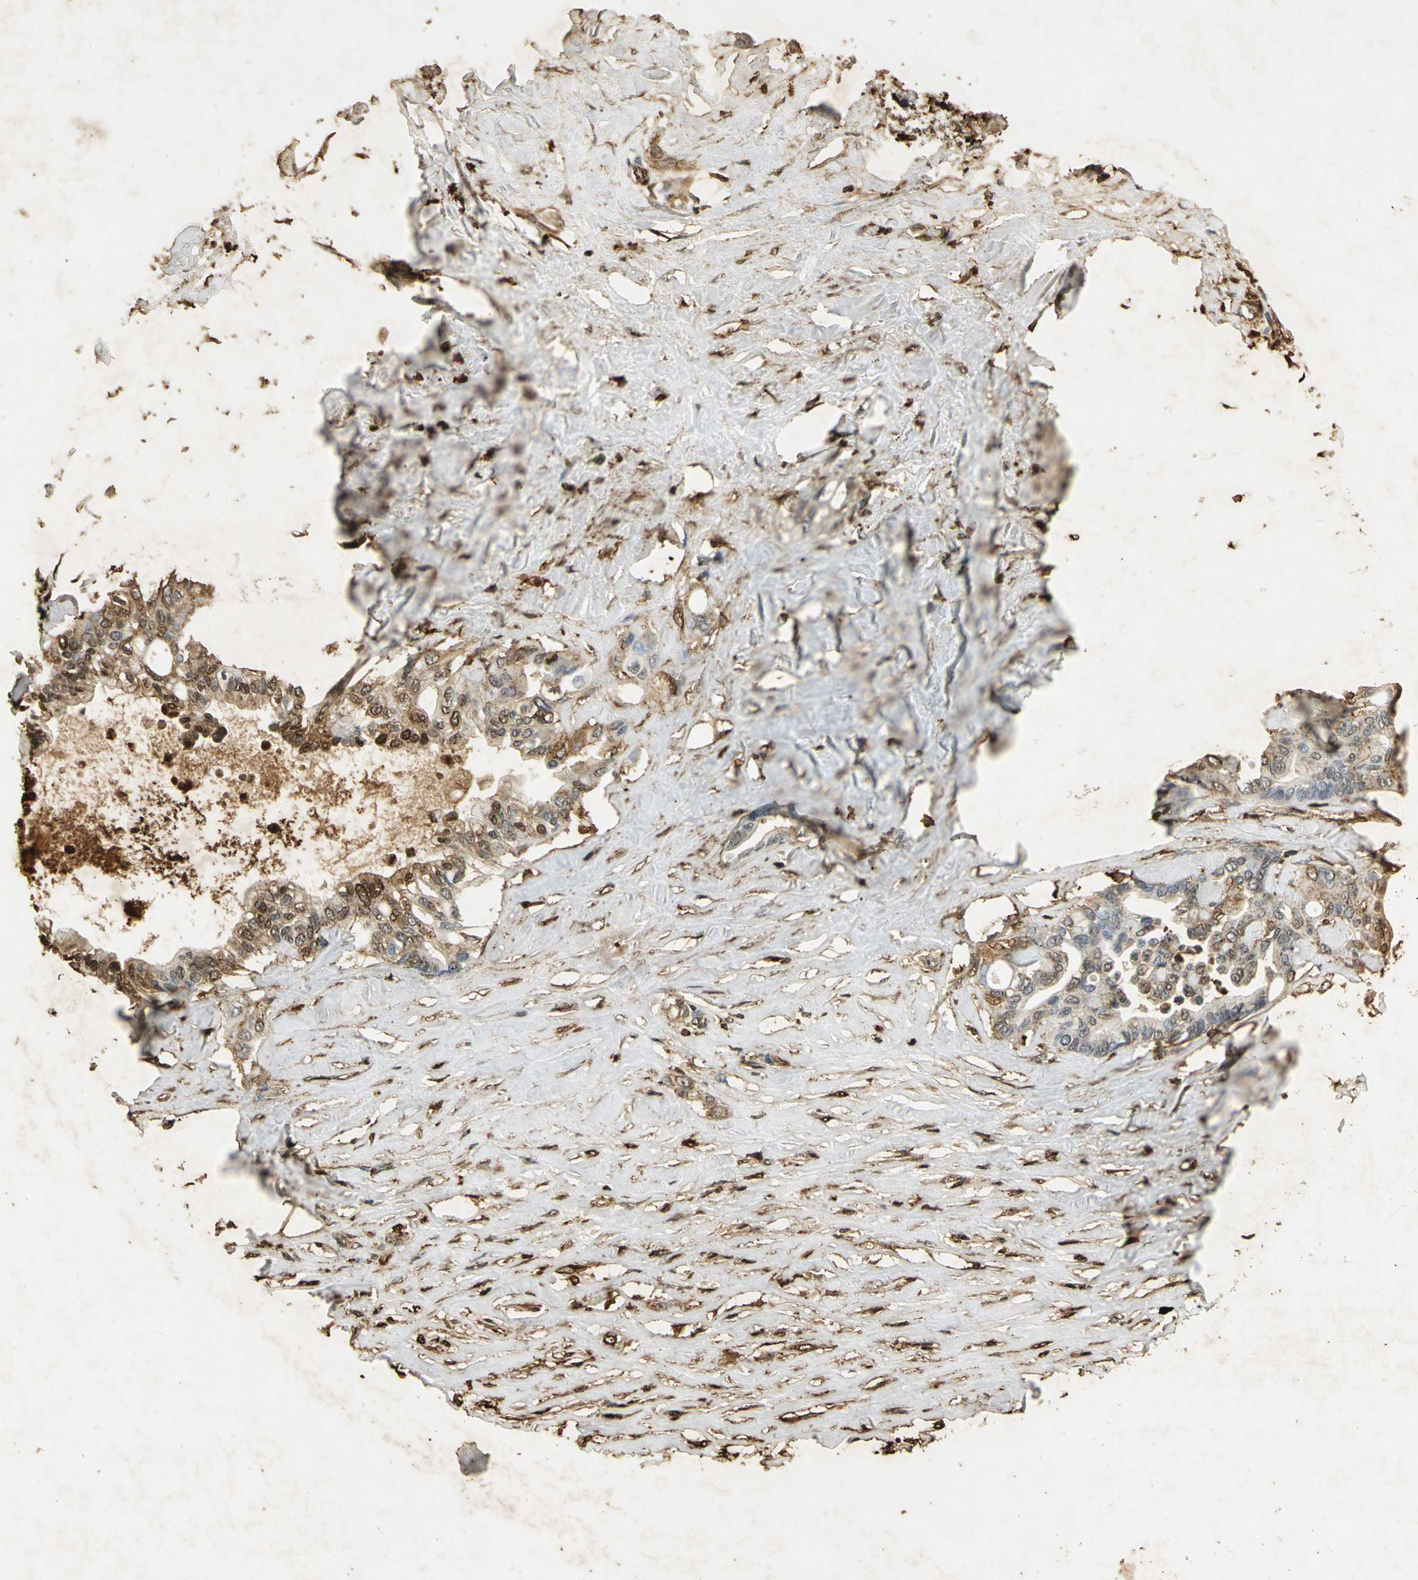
{"staining": {"intensity": "moderate", "quantity": ">75%", "location": "cytoplasmic/membranous,nuclear"}, "tissue": "liver cancer", "cell_type": "Tumor cells", "image_type": "cancer", "snomed": [{"axis": "morphology", "description": "Cholangiocarcinoma"}, {"axis": "topography", "description": "Liver"}], "caption": "Protein expression analysis of human liver cholangiocarcinoma reveals moderate cytoplasmic/membranous and nuclear expression in approximately >75% of tumor cells.", "gene": "ANXA4", "patient": {"sex": "female", "age": 67}}